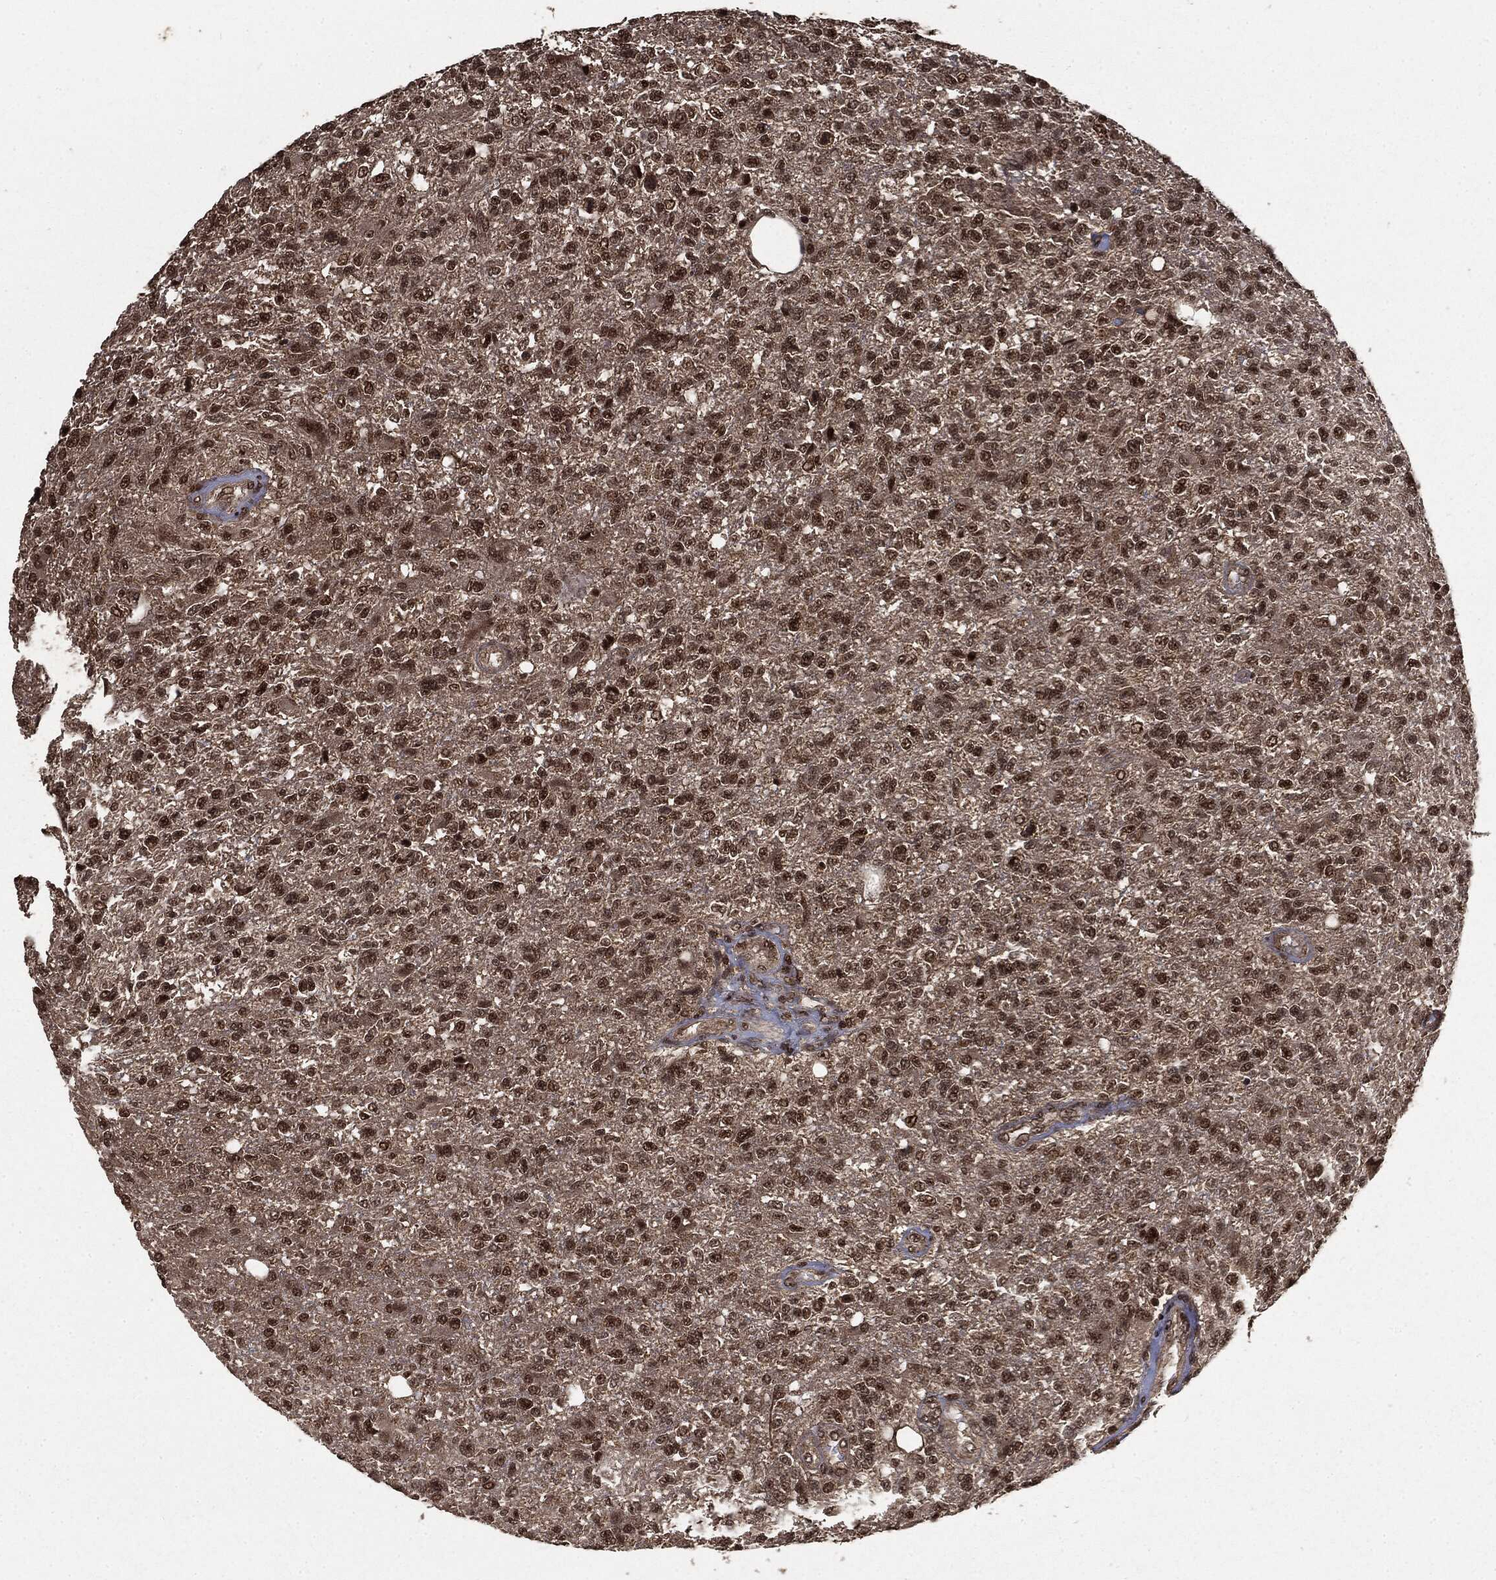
{"staining": {"intensity": "moderate", "quantity": ">75%", "location": "nuclear"}, "tissue": "glioma", "cell_type": "Tumor cells", "image_type": "cancer", "snomed": [{"axis": "morphology", "description": "Glioma, malignant, High grade"}, {"axis": "topography", "description": "Brain"}], "caption": "Protein expression by immunohistochemistry shows moderate nuclear positivity in about >75% of tumor cells in glioma.", "gene": "CTDP1", "patient": {"sex": "male", "age": 56}}